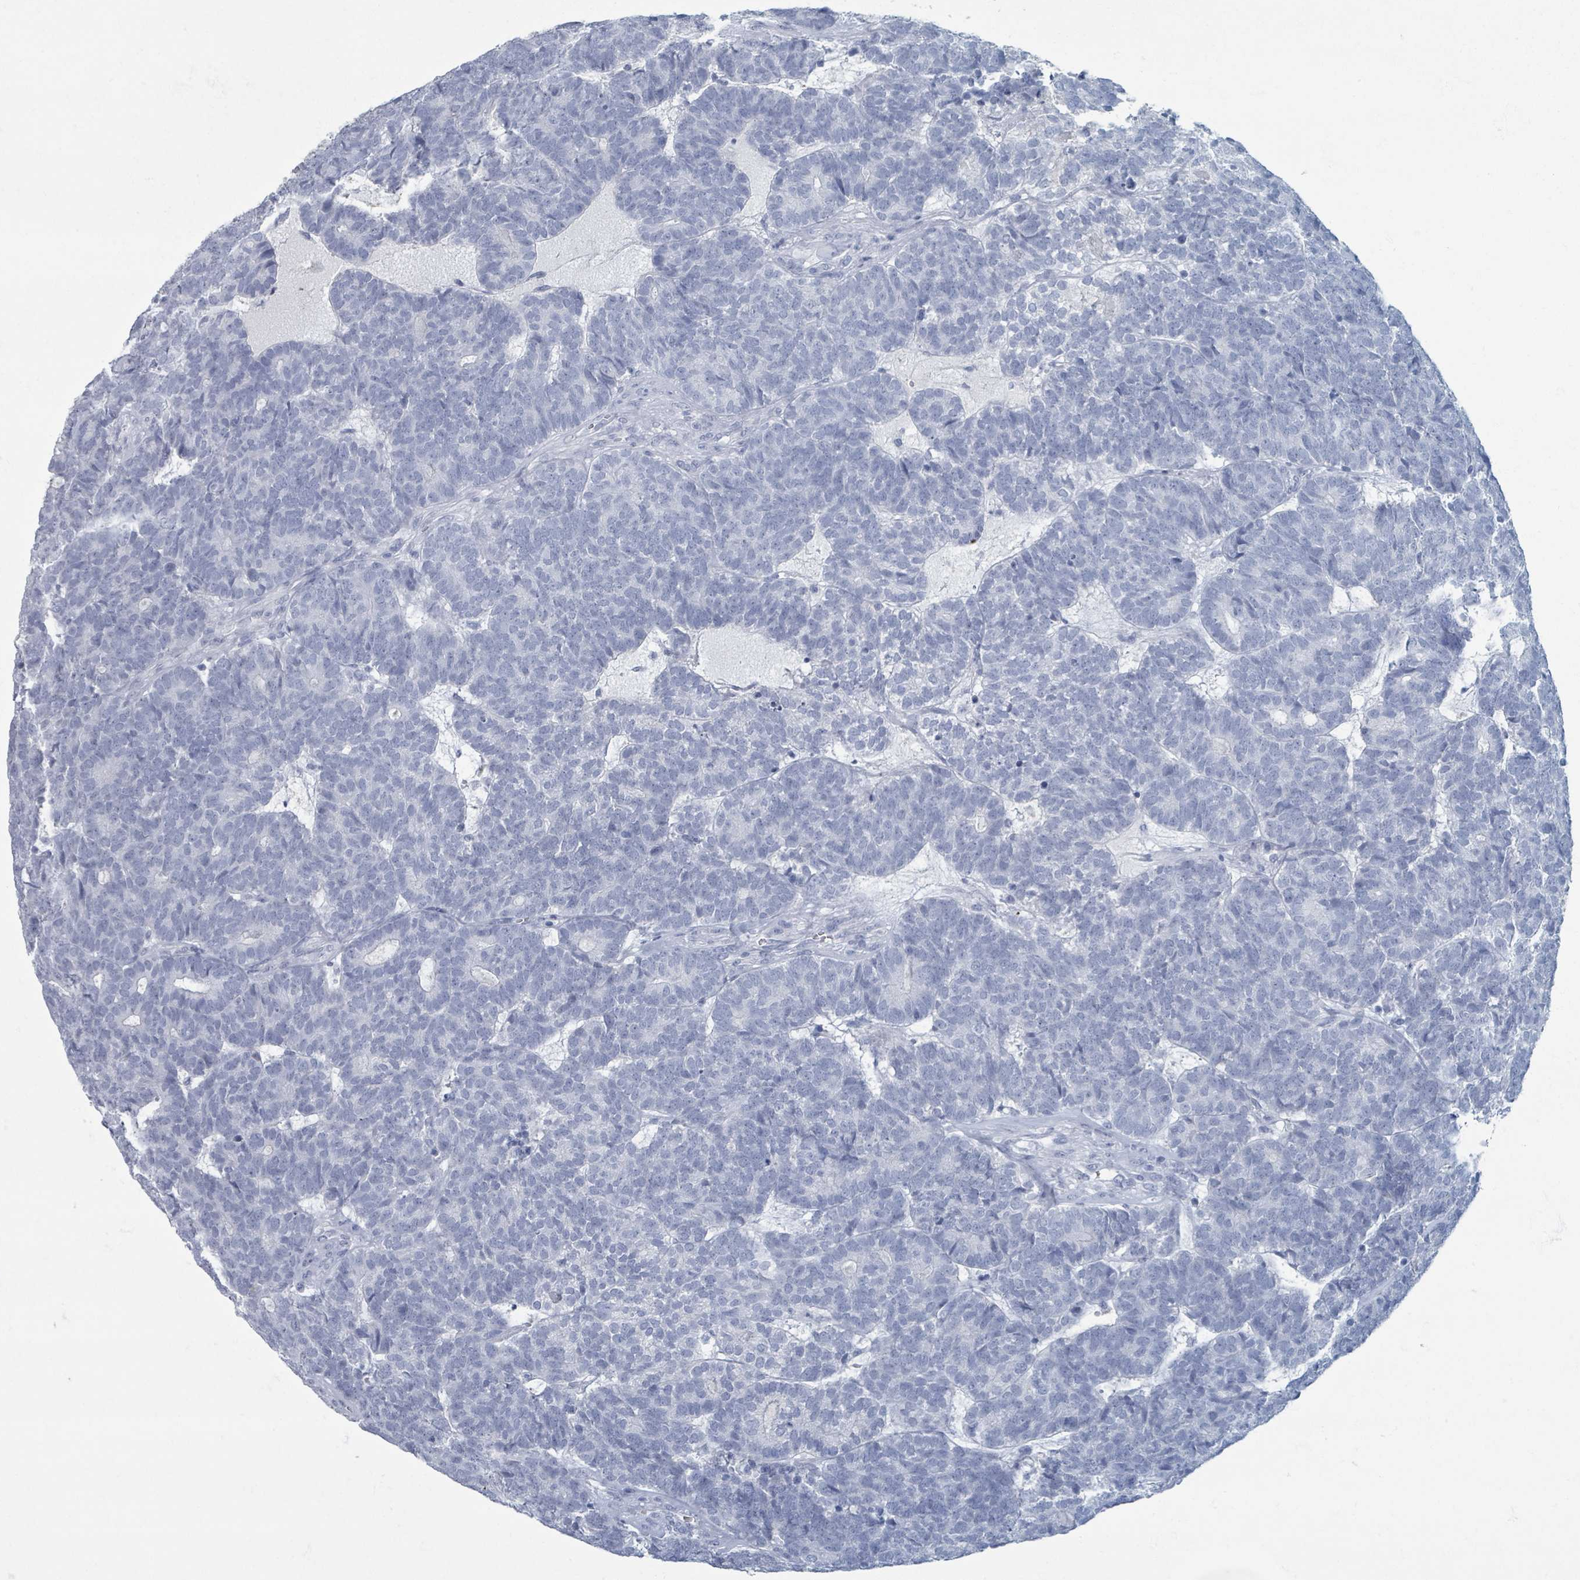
{"staining": {"intensity": "negative", "quantity": "none", "location": "none"}, "tissue": "head and neck cancer", "cell_type": "Tumor cells", "image_type": "cancer", "snomed": [{"axis": "morphology", "description": "Adenocarcinoma, NOS"}, {"axis": "topography", "description": "Head-Neck"}], "caption": "Head and neck cancer (adenocarcinoma) stained for a protein using IHC displays no expression tumor cells.", "gene": "TAS2R1", "patient": {"sex": "female", "age": 81}}